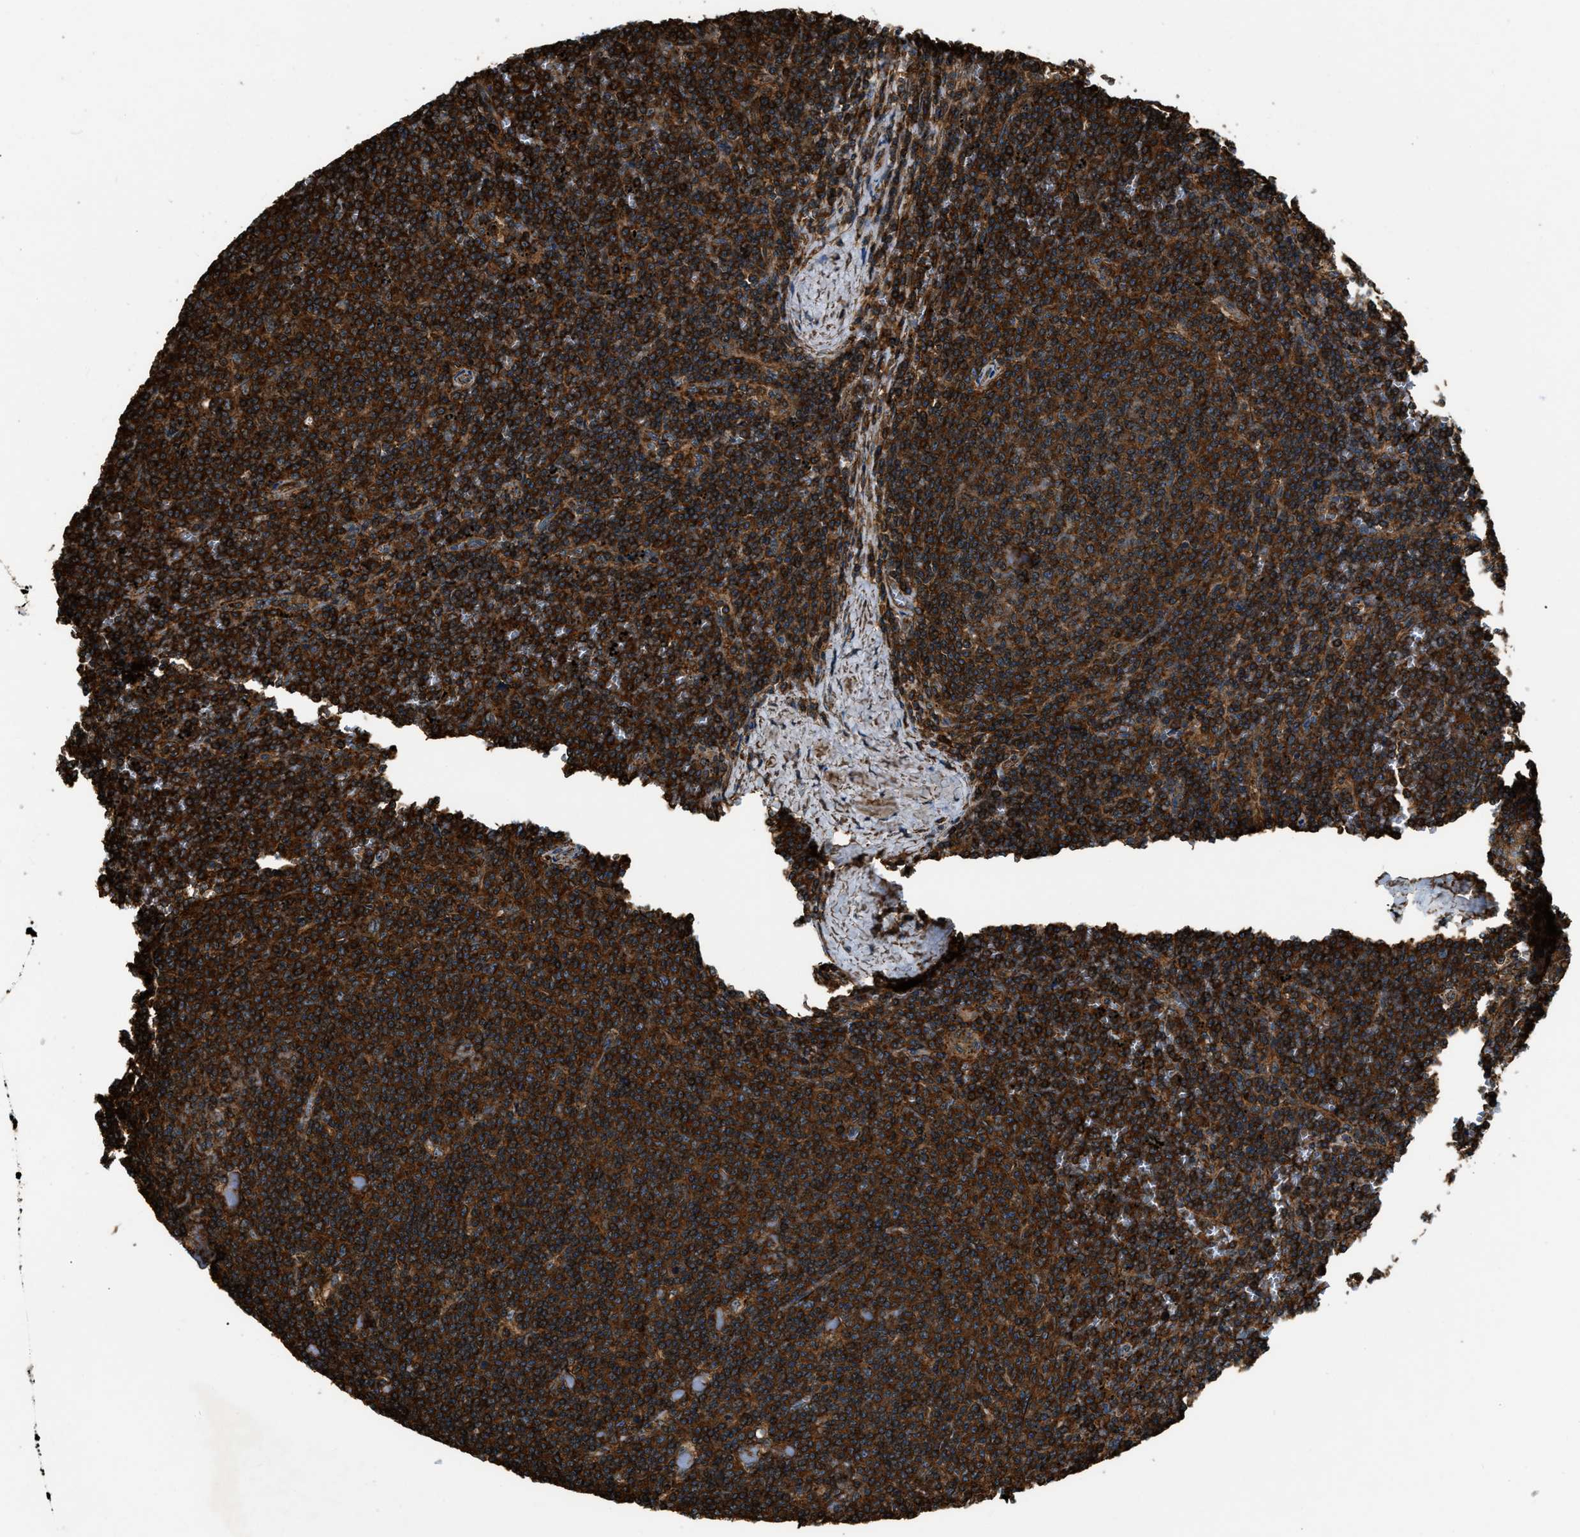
{"staining": {"intensity": "strong", "quantity": ">75%", "location": "cytoplasmic/membranous"}, "tissue": "lymphoma", "cell_type": "Tumor cells", "image_type": "cancer", "snomed": [{"axis": "morphology", "description": "Malignant lymphoma, non-Hodgkin's type, Low grade"}, {"axis": "topography", "description": "Spleen"}], "caption": "The image demonstrates a brown stain indicating the presence of a protein in the cytoplasmic/membranous of tumor cells in lymphoma.", "gene": "YARS1", "patient": {"sex": "female", "age": 50}}